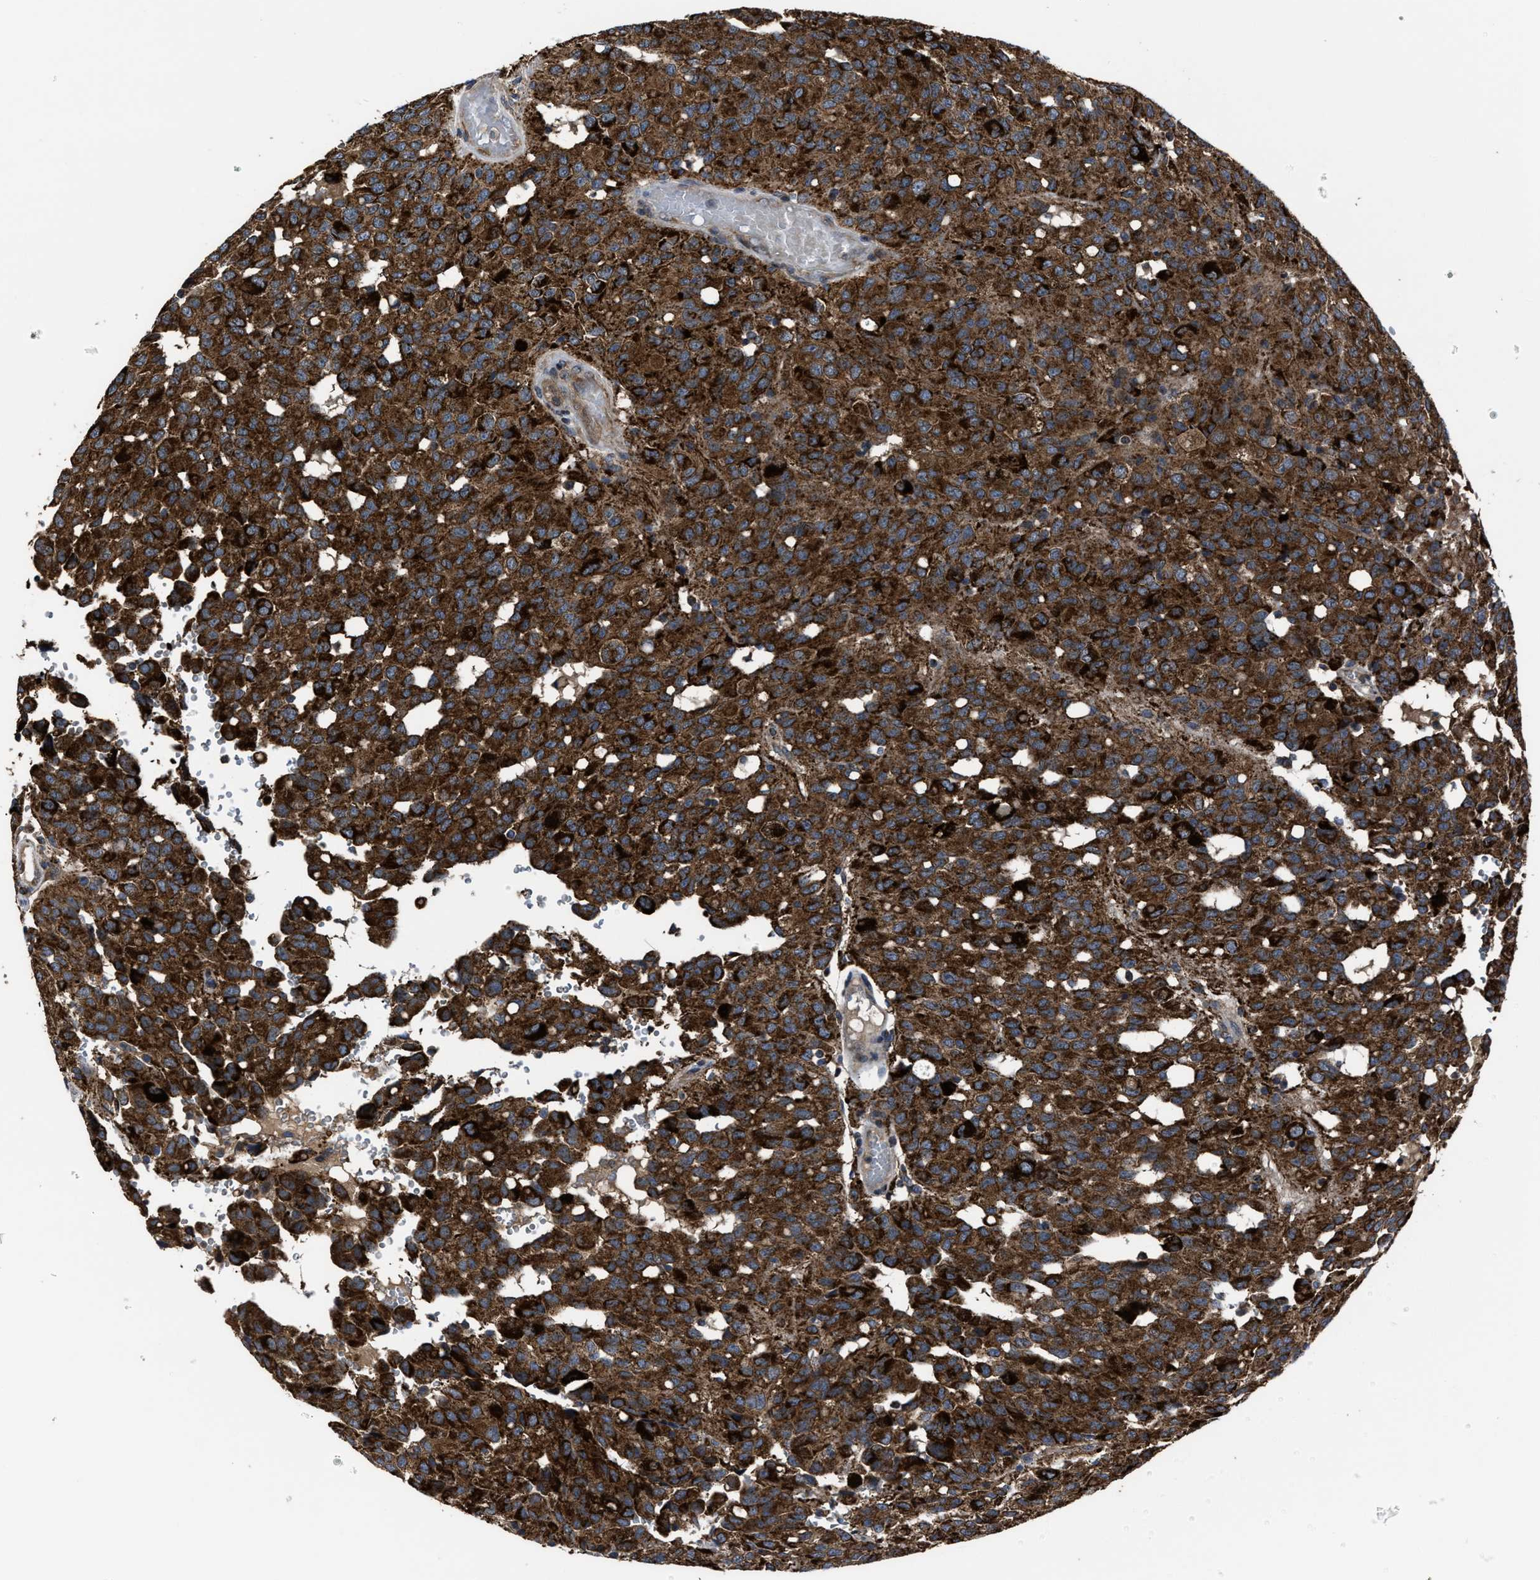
{"staining": {"intensity": "strong", "quantity": ">75%", "location": "cytoplasmic/membranous"}, "tissue": "glioma", "cell_type": "Tumor cells", "image_type": "cancer", "snomed": [{"axis": "morphology", "description": "Glioma, malignant, High grade"}, {"axis": "topography", "description": "Brain"}], "caption": "Brown immunohistochemical staining in human malignant high-grade glioma exhibits strong cytoplasmic/membranous expression in approximately >75% of tumor cells.", "gene": "PASK", "patient": {"sex": "male", "age": 32}}